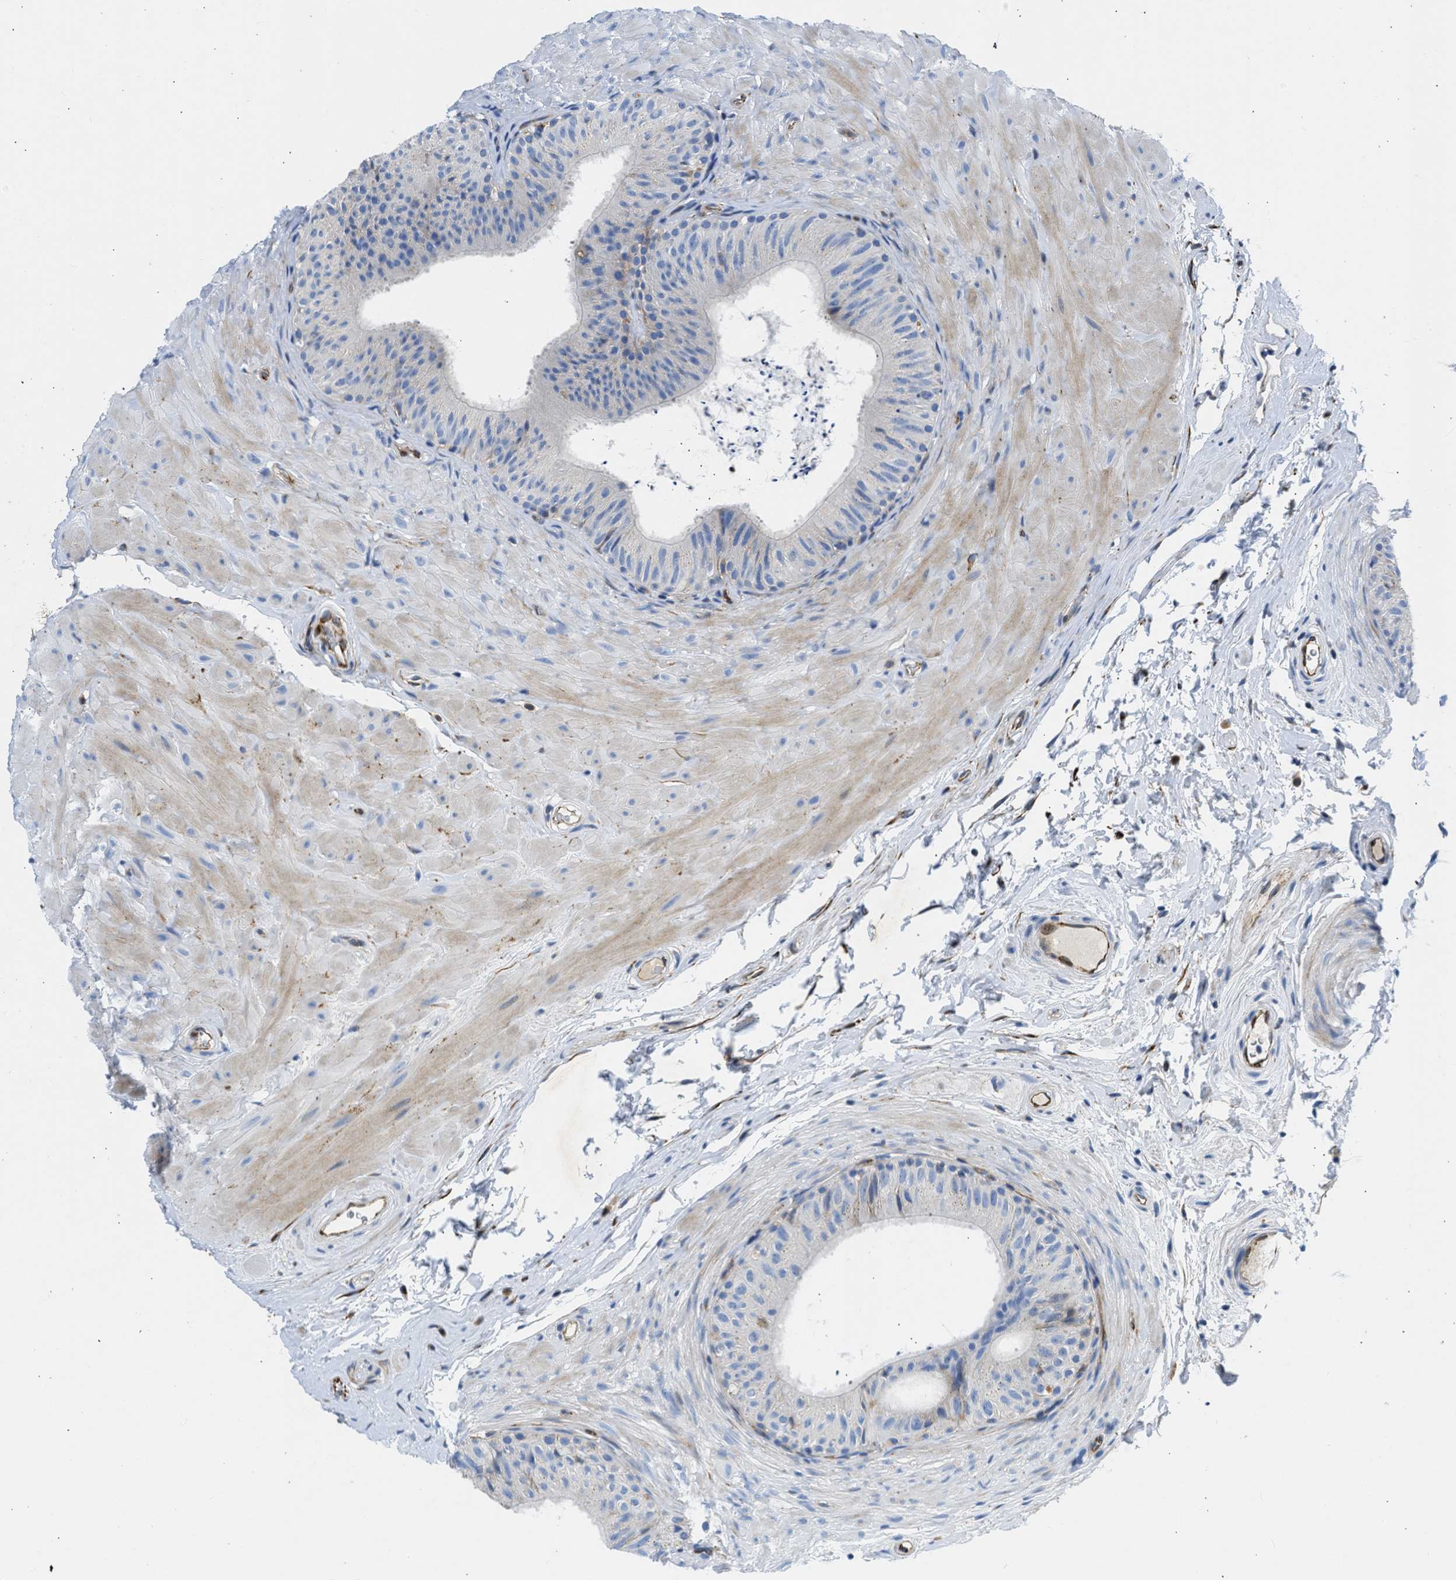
{"staining": {"intensity": "negative", "quantity": "none", "location": "none"}, "tissue": "epididymis", "cell_type": "Glandular cells", "image_type": "normal", "snomed": [{"axis": "morphology", "description": "Normal tissue, NOS"}, {"axis": "topography", "description": "Epididymis"}], "caption": "Human epididymis stained for a protein using IHC reveals no staining in glandular cells.", "gene": "ULK4", "patient": {"sex": "male", "age": 34}}